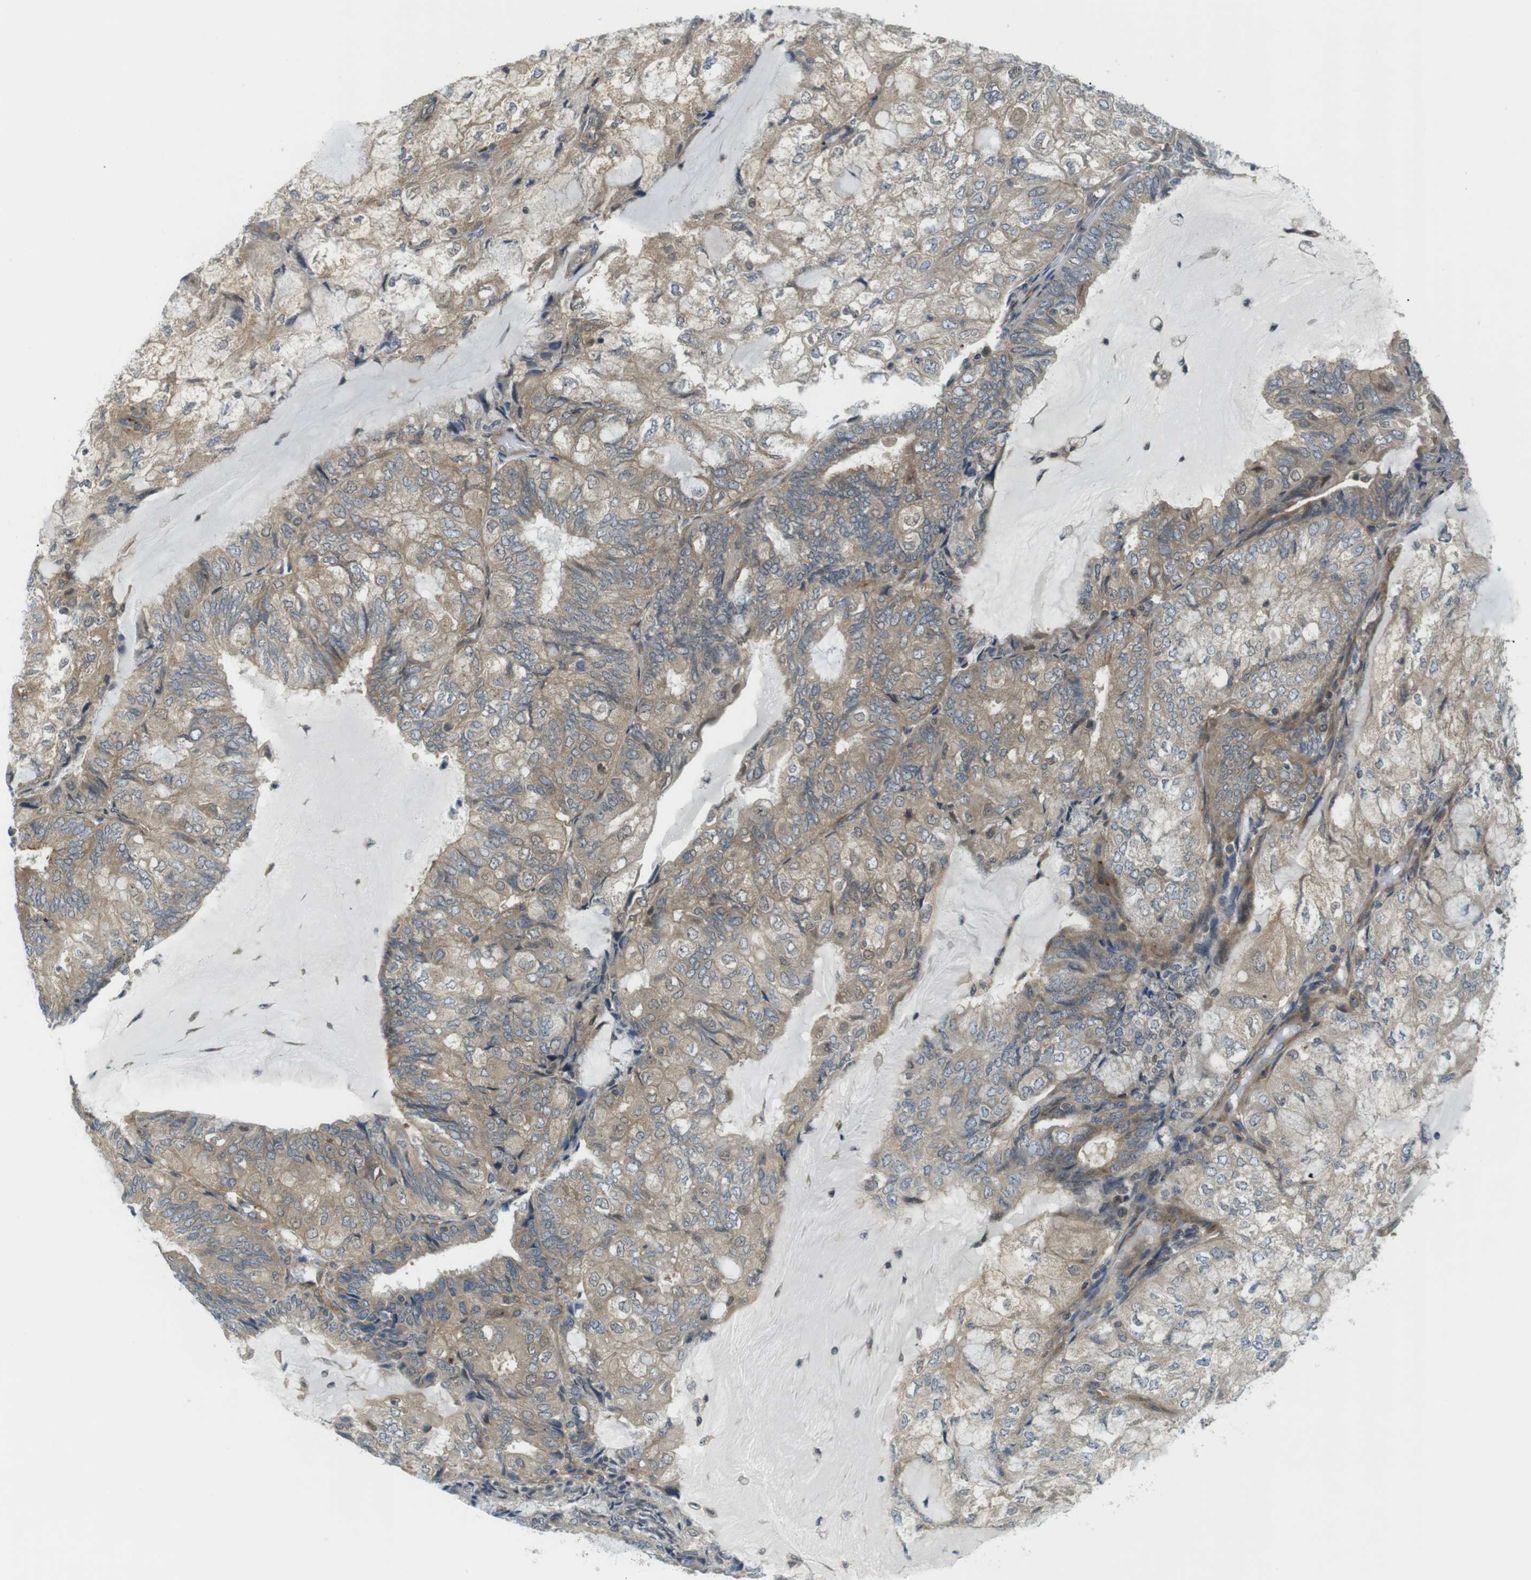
{"staining": {"intensity": "weak", "quantity": ">75%", "location": "cytoplasmic/membranous"}, "tissue": "endometrial cancer", "cell_type": "Tumor cells", "image_type": "cancer", "snomed": [{"axis": "morphology", "description": "Adenocarcinoma, NOS"}, {"axis": "topography", "description": "Endometrium"}], "caption": "Protein expression analysis of endometrial adenocarcinoma displays weak cytoplasmic/membranous staining in approximately >75% of tumor cells.", "gene": "TSC1", "patient": {"sex": "female", "age": 81}}